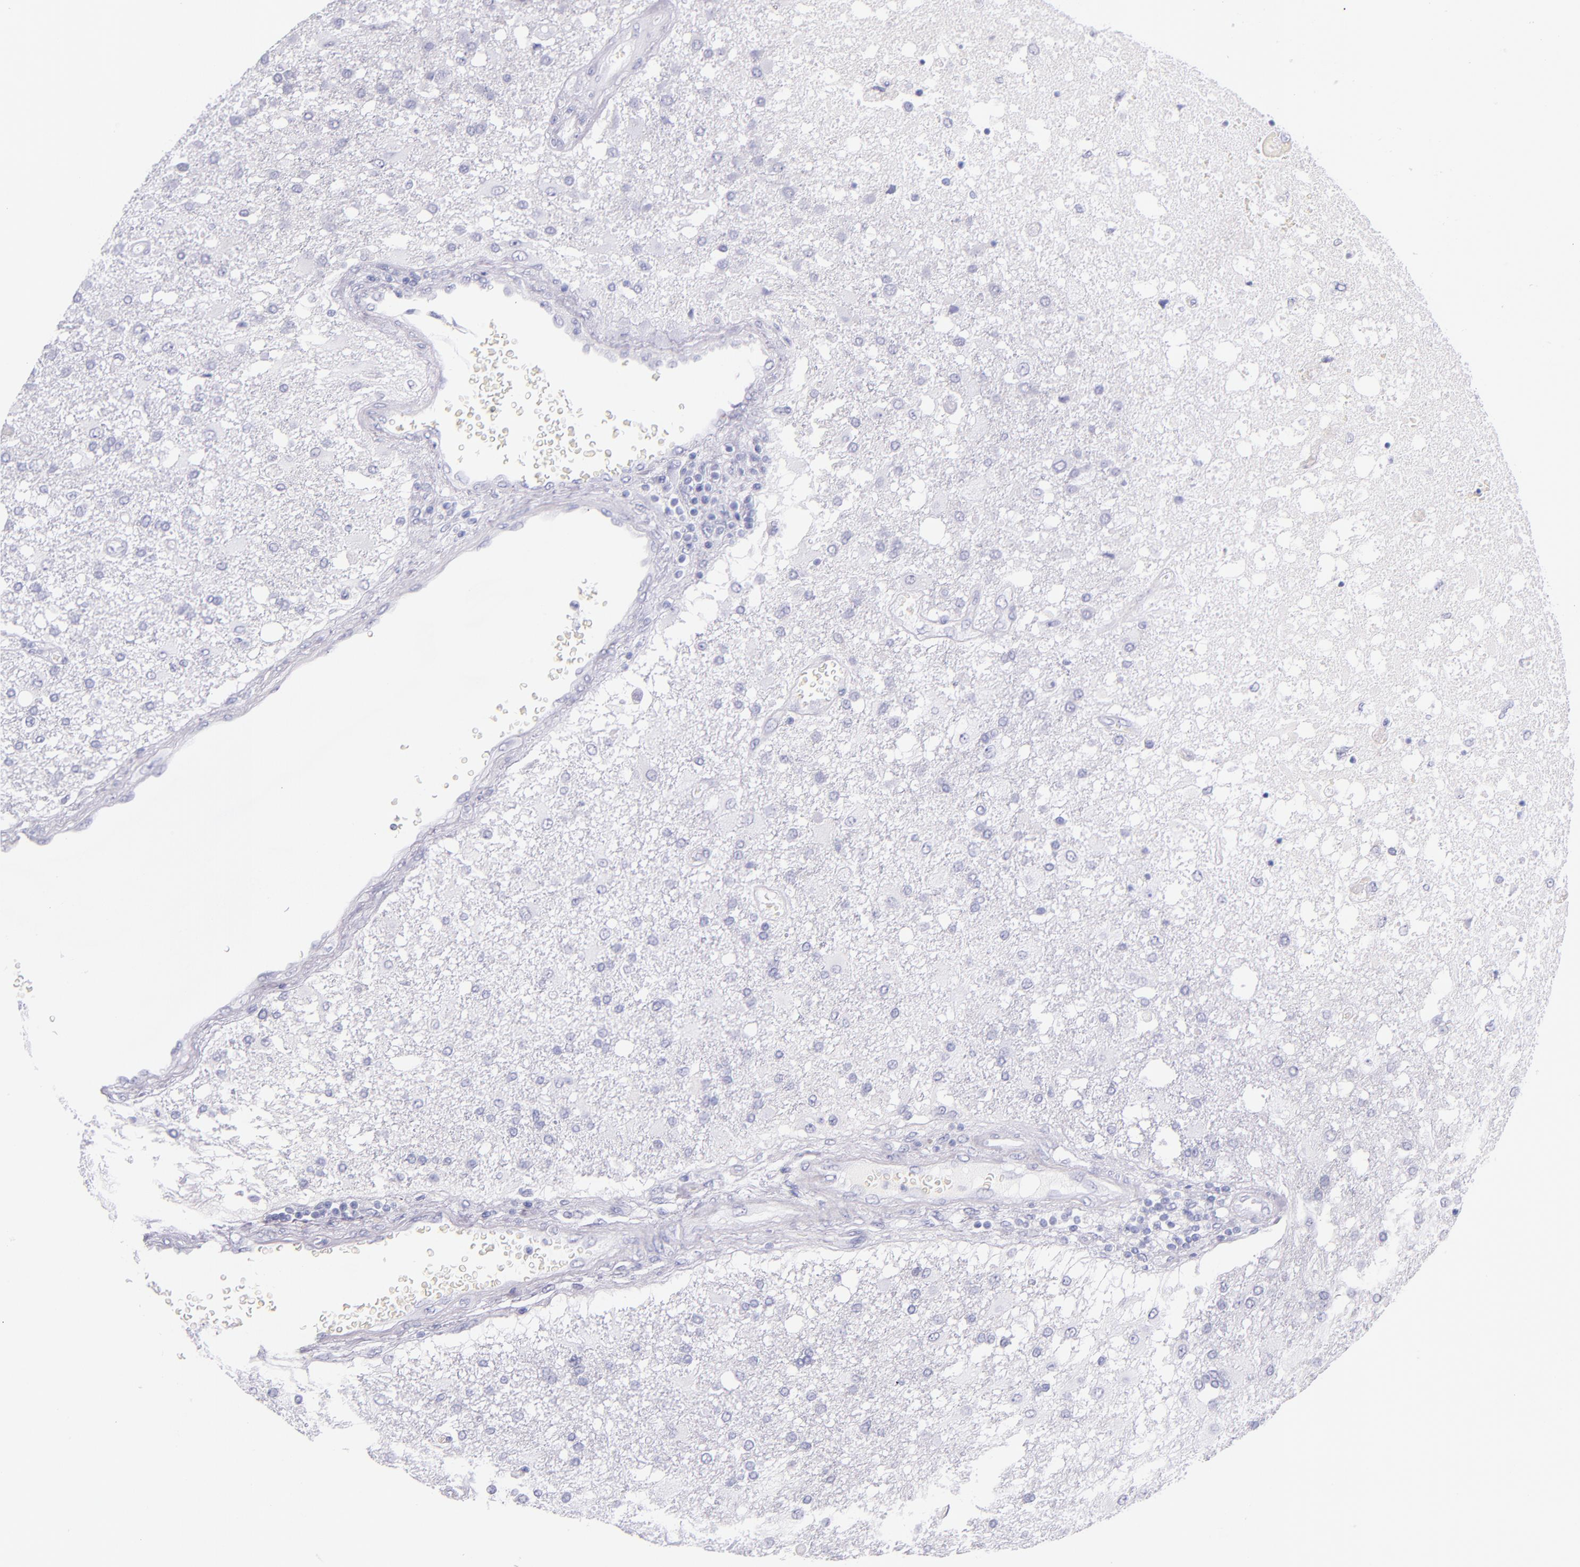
{"staining": {"intensity": "negative", "quantity": "none", "location": "none"}, "tissue": "glioma", "cell_type": "Tumor cells", "image_type": "cancer", "snomed": [{"axis": "morphology", "description": "Glioma, malignant, High grade"}, {"axis": "topography", "description": "Cerebral cortex"}], "caption": "DAB (3,3'-diaminobenzidine) immunohistochemical staining of human glioma shows no significant staining in tumor cells. Brightfield microscopy of IHC stained with DAB (brown) and hematoxylin (blue), captured at high magnification.", "gene": "IRF4", "patient": {"sex": "male", "age": 79}}